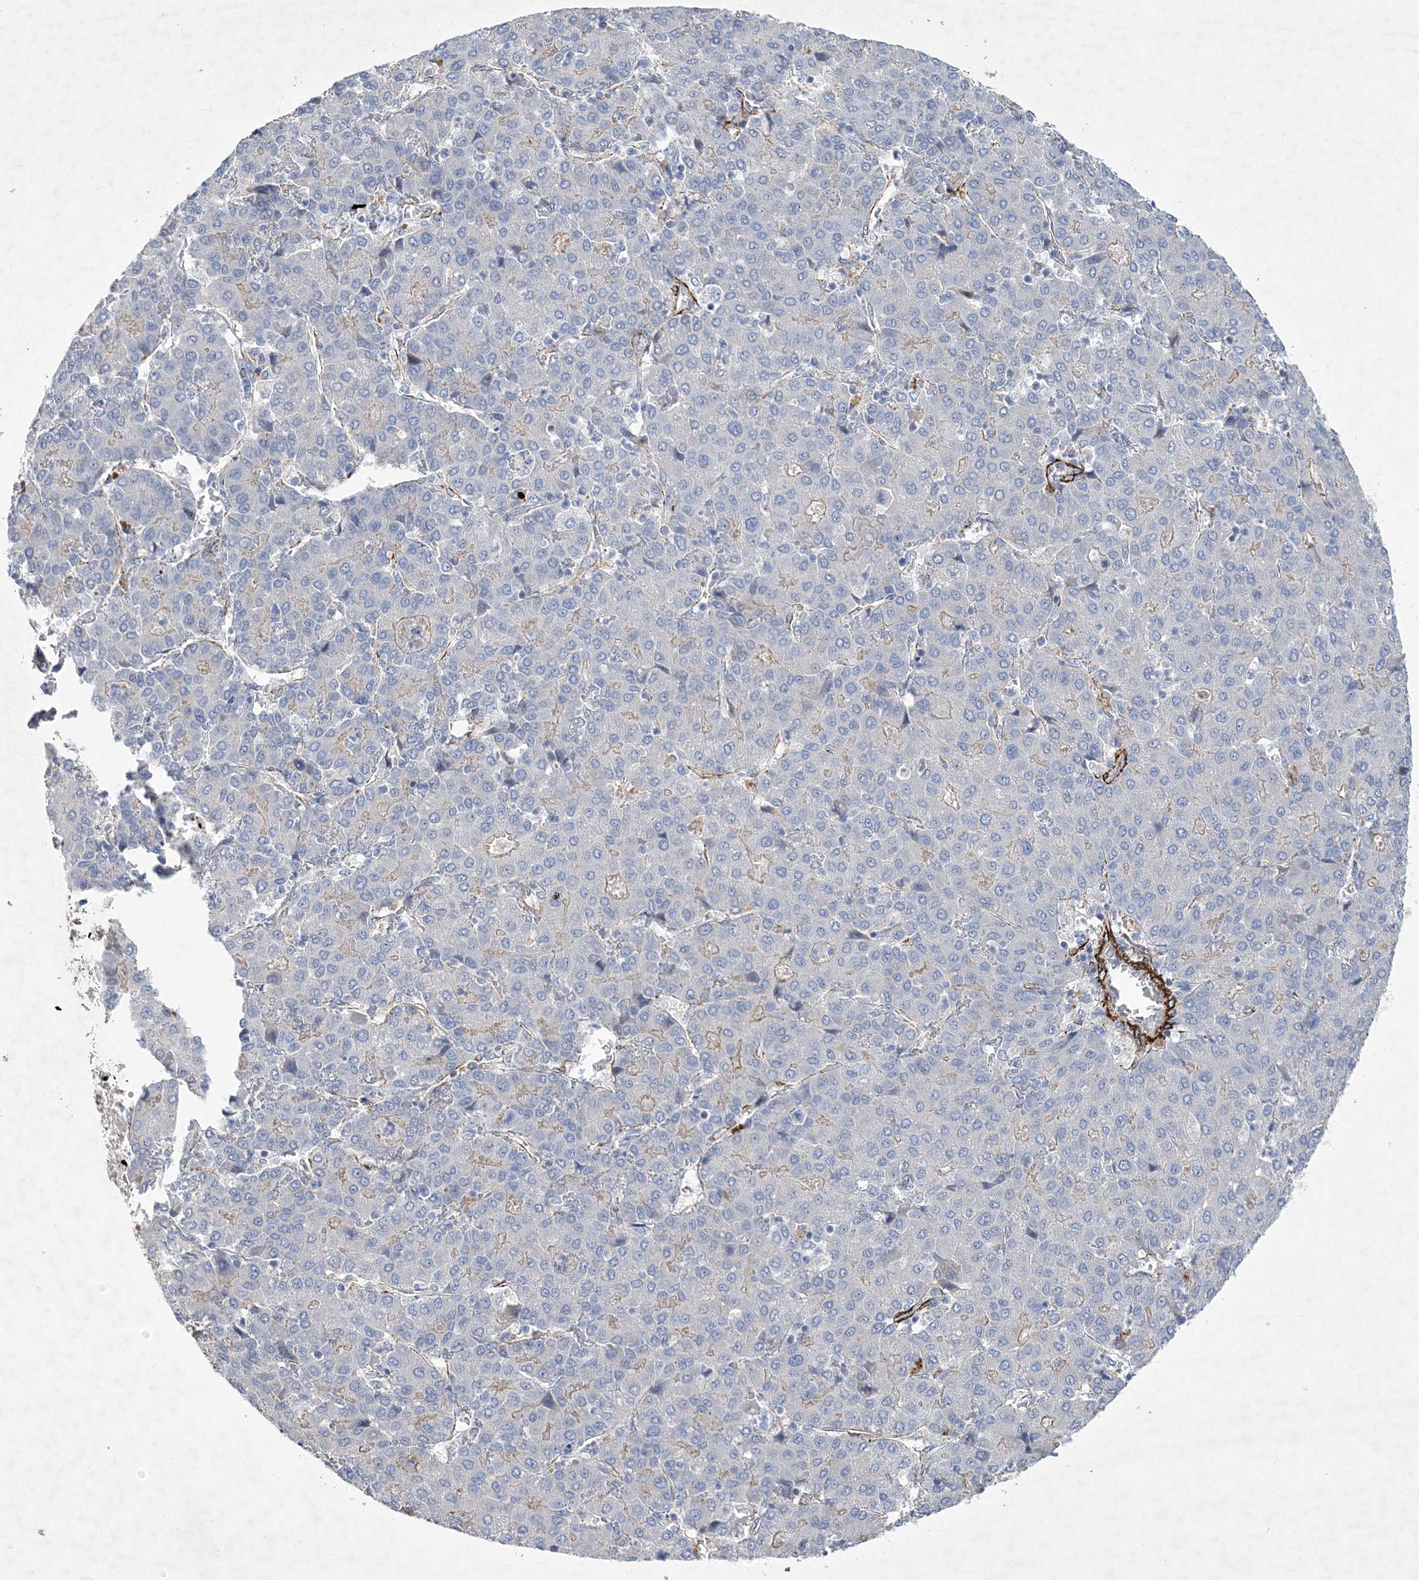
{"staining": {"intensity": "negative", "quantity": "none", "location": "none"}, "tissue": "liver cancer", "cell_type": "Tumor cells", "image_type": "cancer", "snomed": [{"axis": "morphology", "description": "Carcinoma, Hepatocellular, NOS"}, {"axis": "topography", "description": "Liver"}], "caption": "This image is of liver cancer stained with immunohistochemistry (IHC) to label a protein in brown with the nuclei are counter-stained blue. There is no expression in tumor cells.", "gene": "ARSJ", "patient": {"sex": "male", "age": 65}}